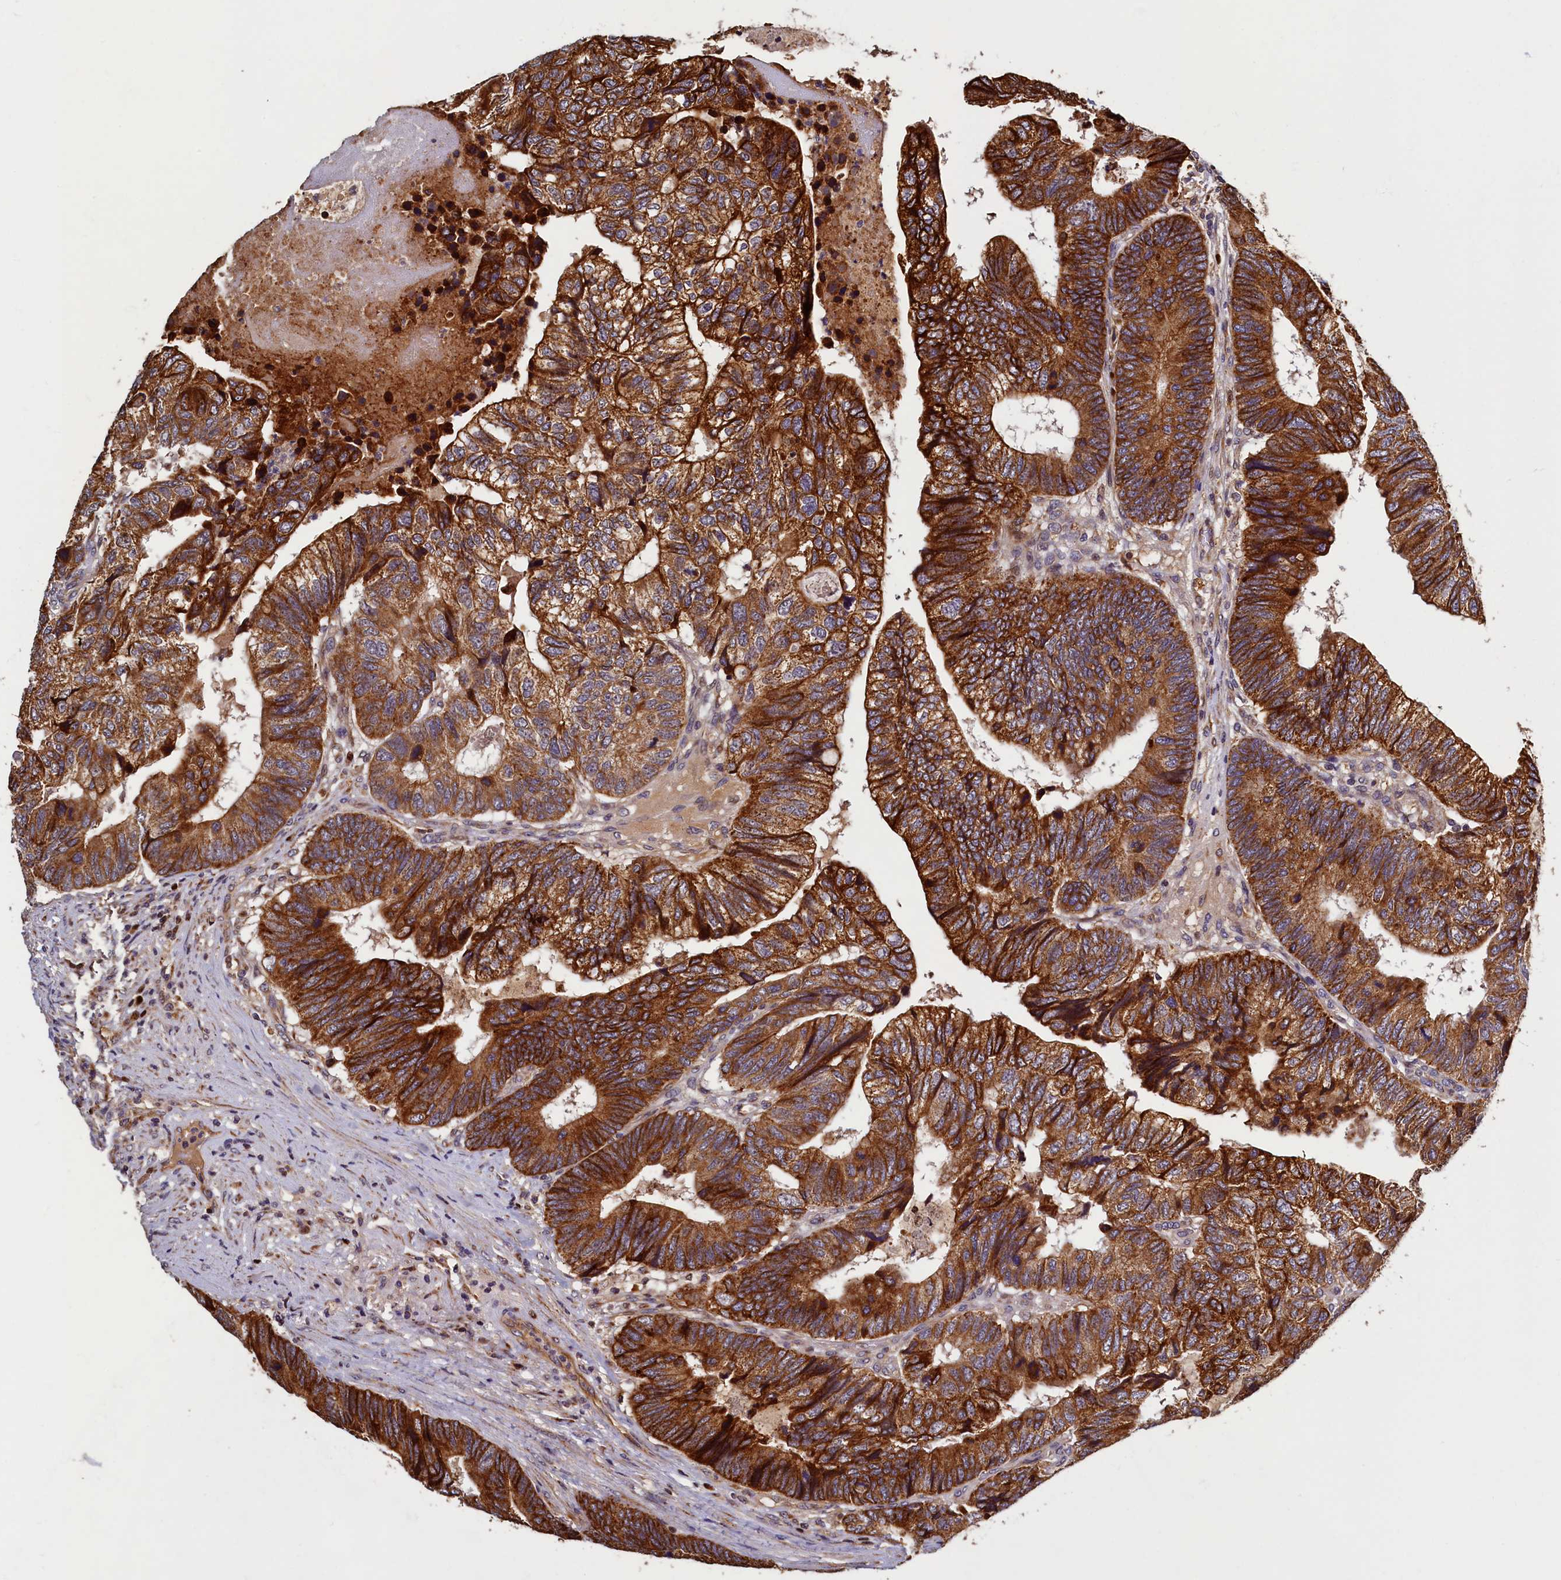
{"staining": {"intensity": "strong", "quantity": ">75%", "location": "cytoplasmic/membranous"}, "tissue": "colorectal cancer", "cell_type": "Tumor cells", "image_type": "cancer", "snomed": [{"axis": "morphology", "description": "Adenocarcinoma, NOS"}, {"axis": "topography", "description": "Colon"}], "caption": "About >75% of tumor cells in human colorectal cancer (adenocarcinoma) display strong cytoplasmic/membranous protein positivity as visualized by brown immunohistochemical staining.", "gene": "NCKAP5L", "patient": {"sex": "female", "age": 67}}